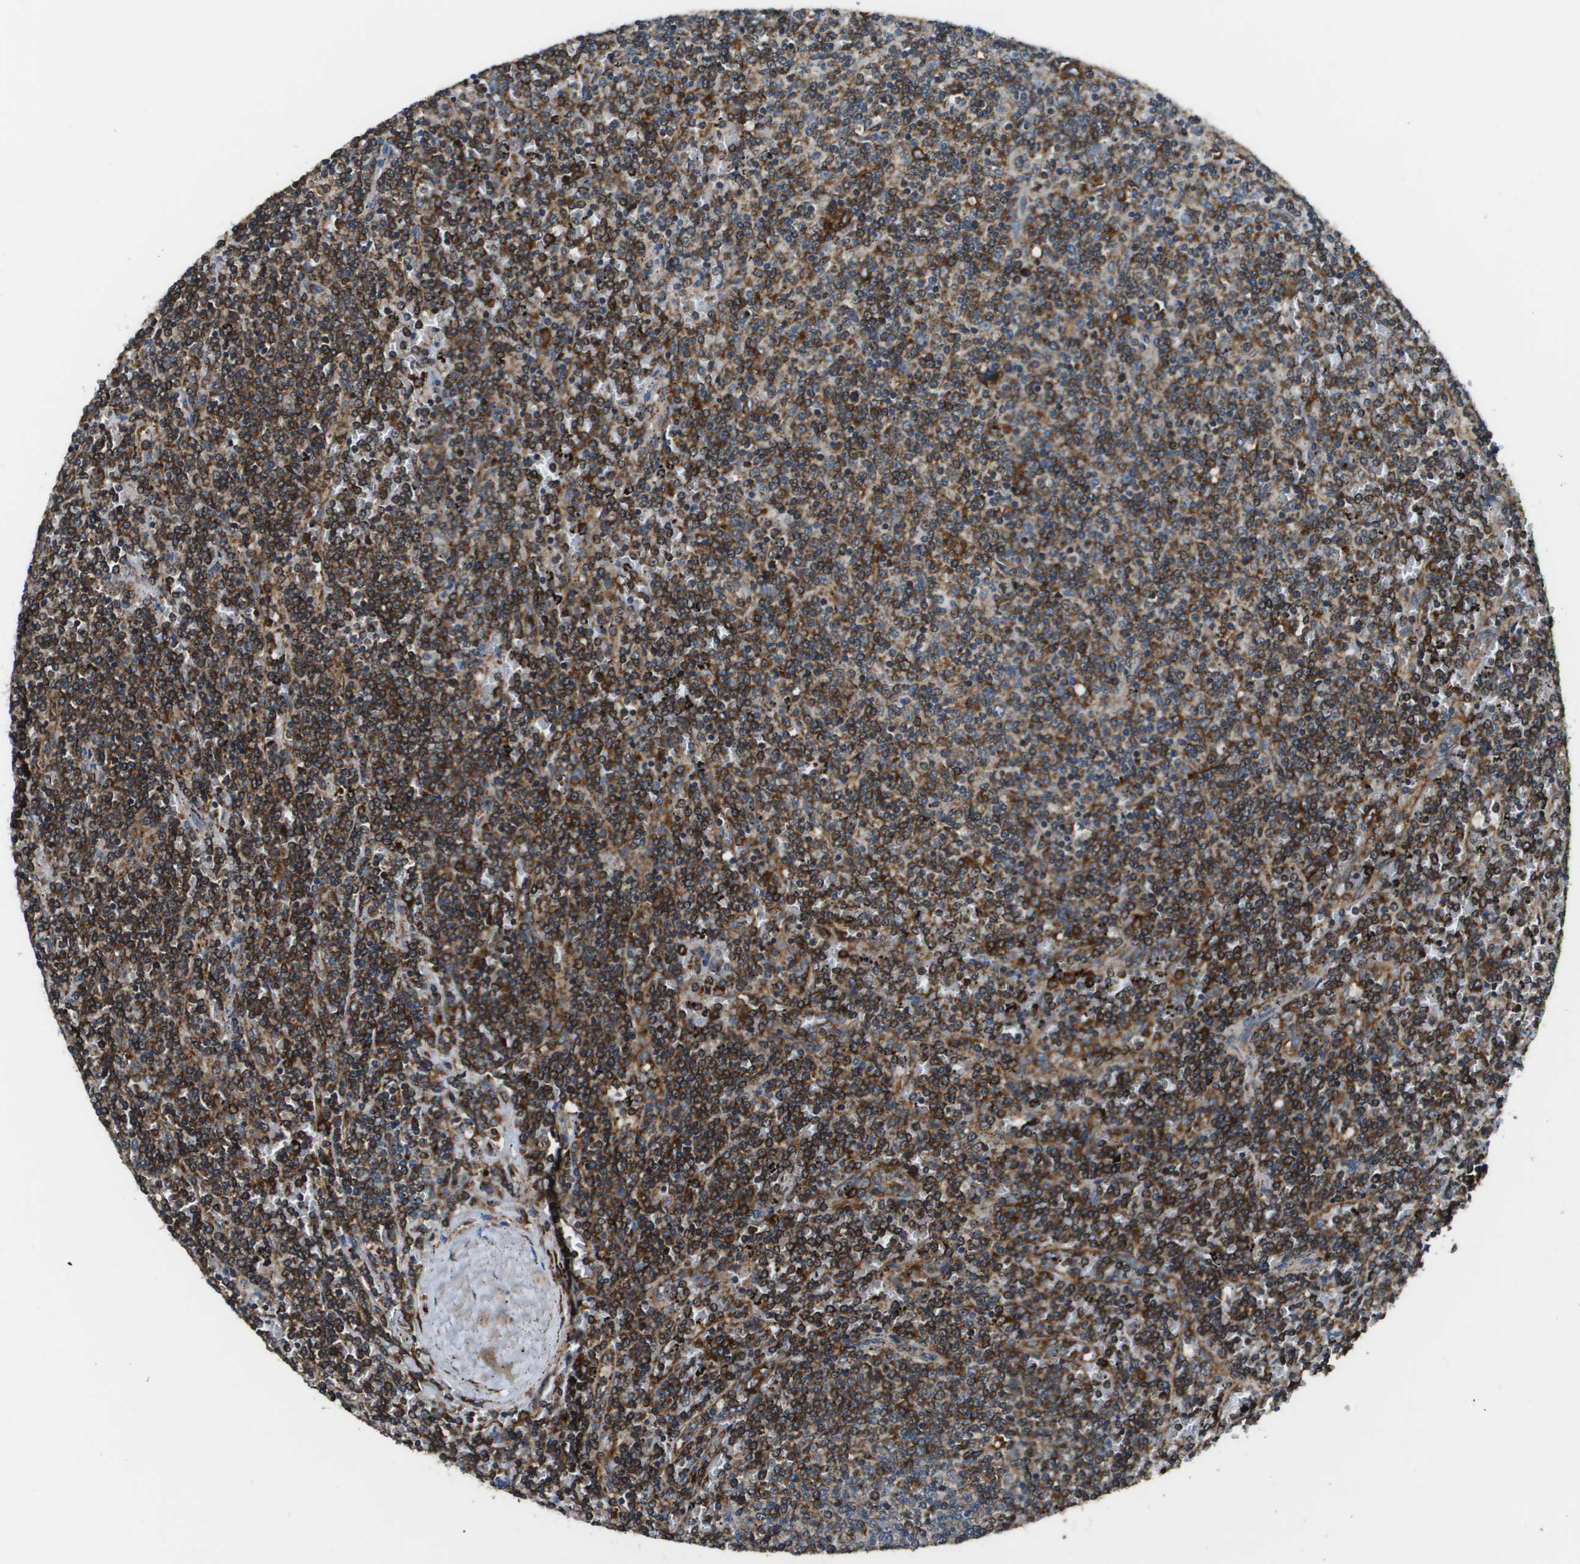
{"staining": {"intensity": "moderate", "quantity": "25%-75%", "location": "cytoplasmic/membranous"}, "tissue": "lymphoma", "cell_type": "Tumor cells", "image_type": "cancer", "snomed": [{"axis": "morphology", "description": "Malignant lymphoma, non-Hodgkin's type, Low grade"}, {"axis": "topography", "description": "Spleen"}], "caption": "Protein staining displays moderate cytoplasmic/membranous positivity in about 25%-75% of tumor cells in low-grade malignant lymphoma, non-Hodgkin's type. The staining was performed using DAB (3,3'-diaminobenzidine), with brown indicating positive protein expression. Nuclei are stained blue with hematoxylin.", "gene": "CNPY3", "patient": {"sex": "female", "age": 50}}